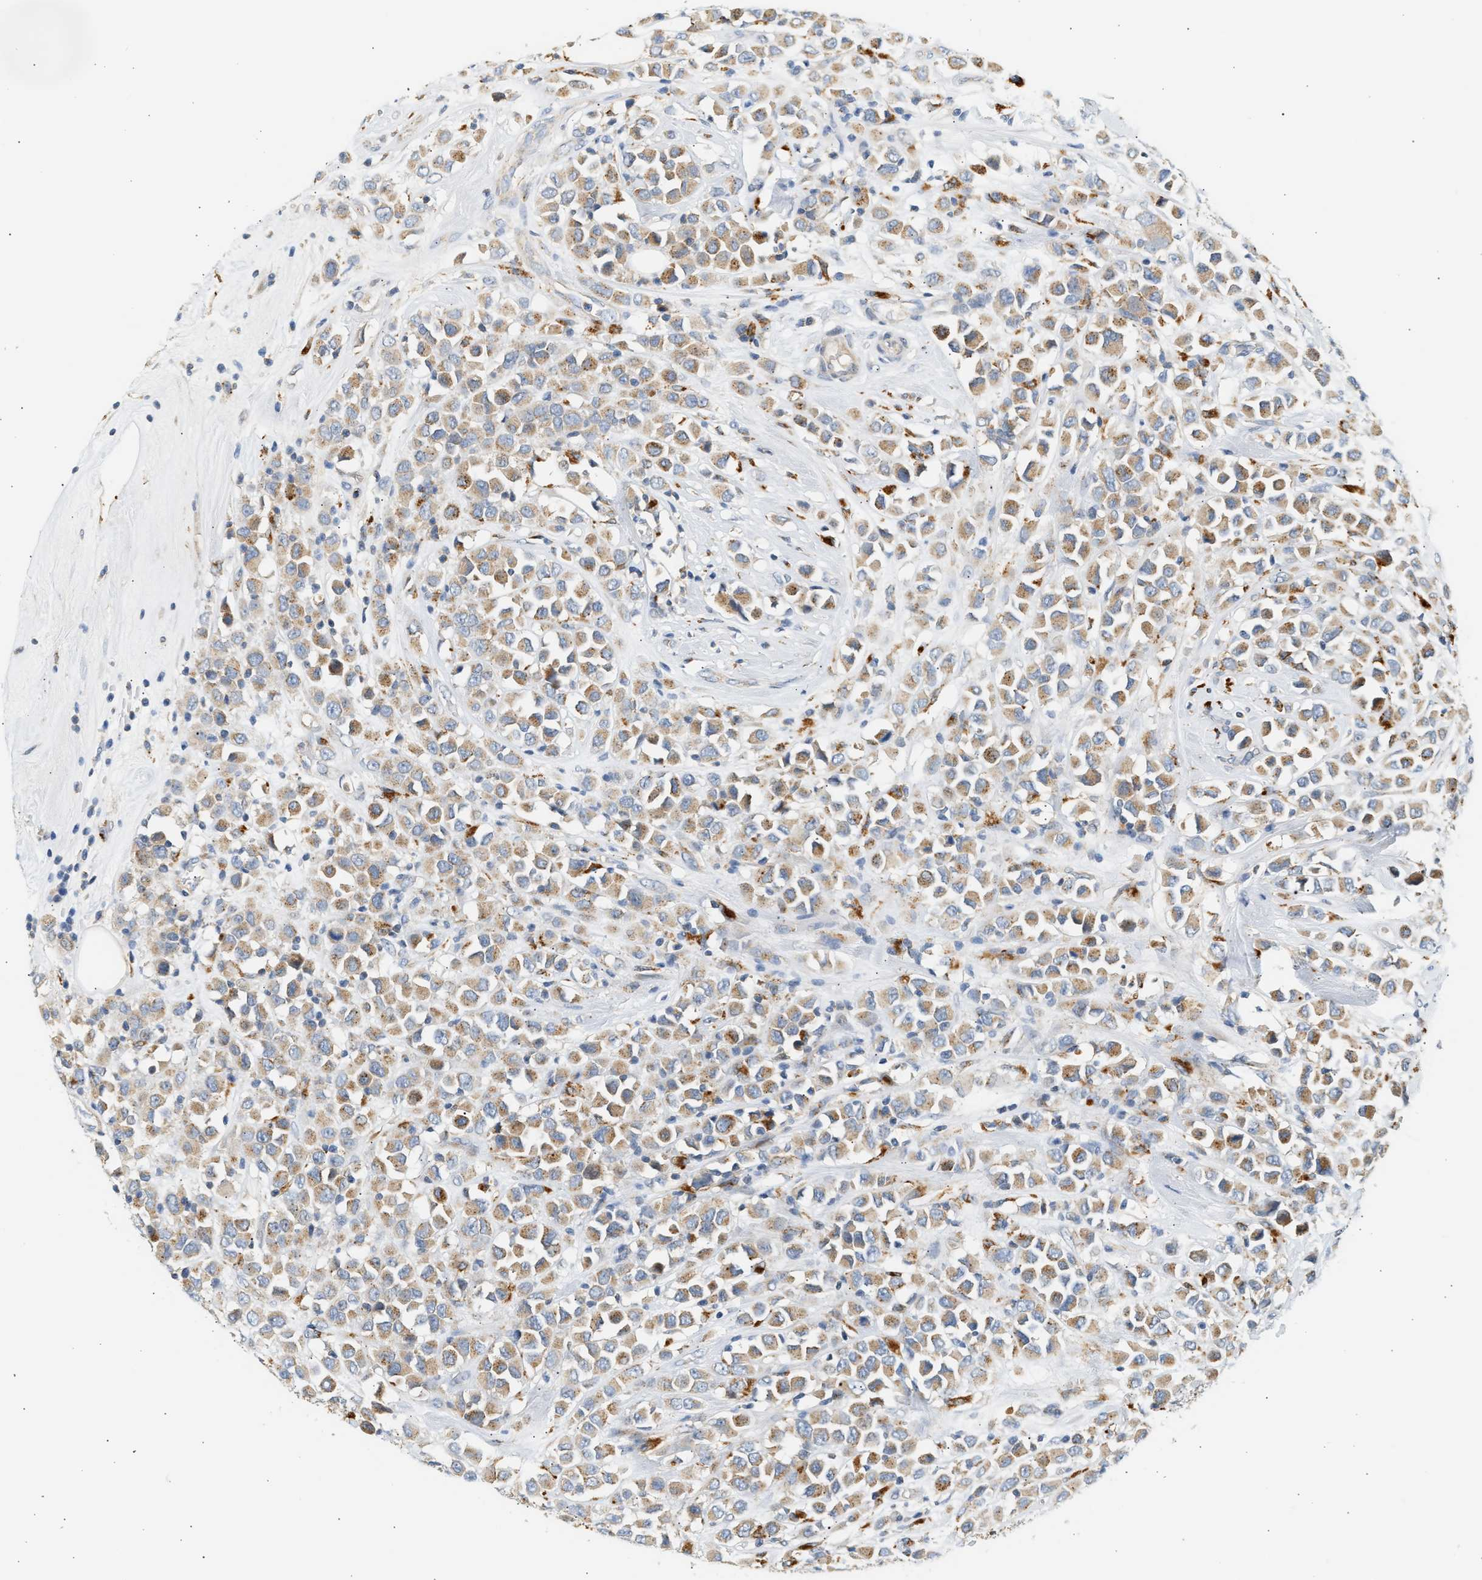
{"staining": {"intensity": "moderate", "quantity": ">75%", "location": "cytoplasmic/membranous"}, "tissue": "breast cancer", "cell_type": "Tumor cells", "image_type": "cancer", "snomed": [{"axis": "morphology", "description": "Duct carcinoma"}, {"axis": "topography", "description": "Breast"}], "caption": "Human breast invasive ductal carcinoma stained with a protein marker exhibits moderate staining in tumor cells.", "gene": "ENTHD1", "patient": {"sex": "female", "age": 61}}